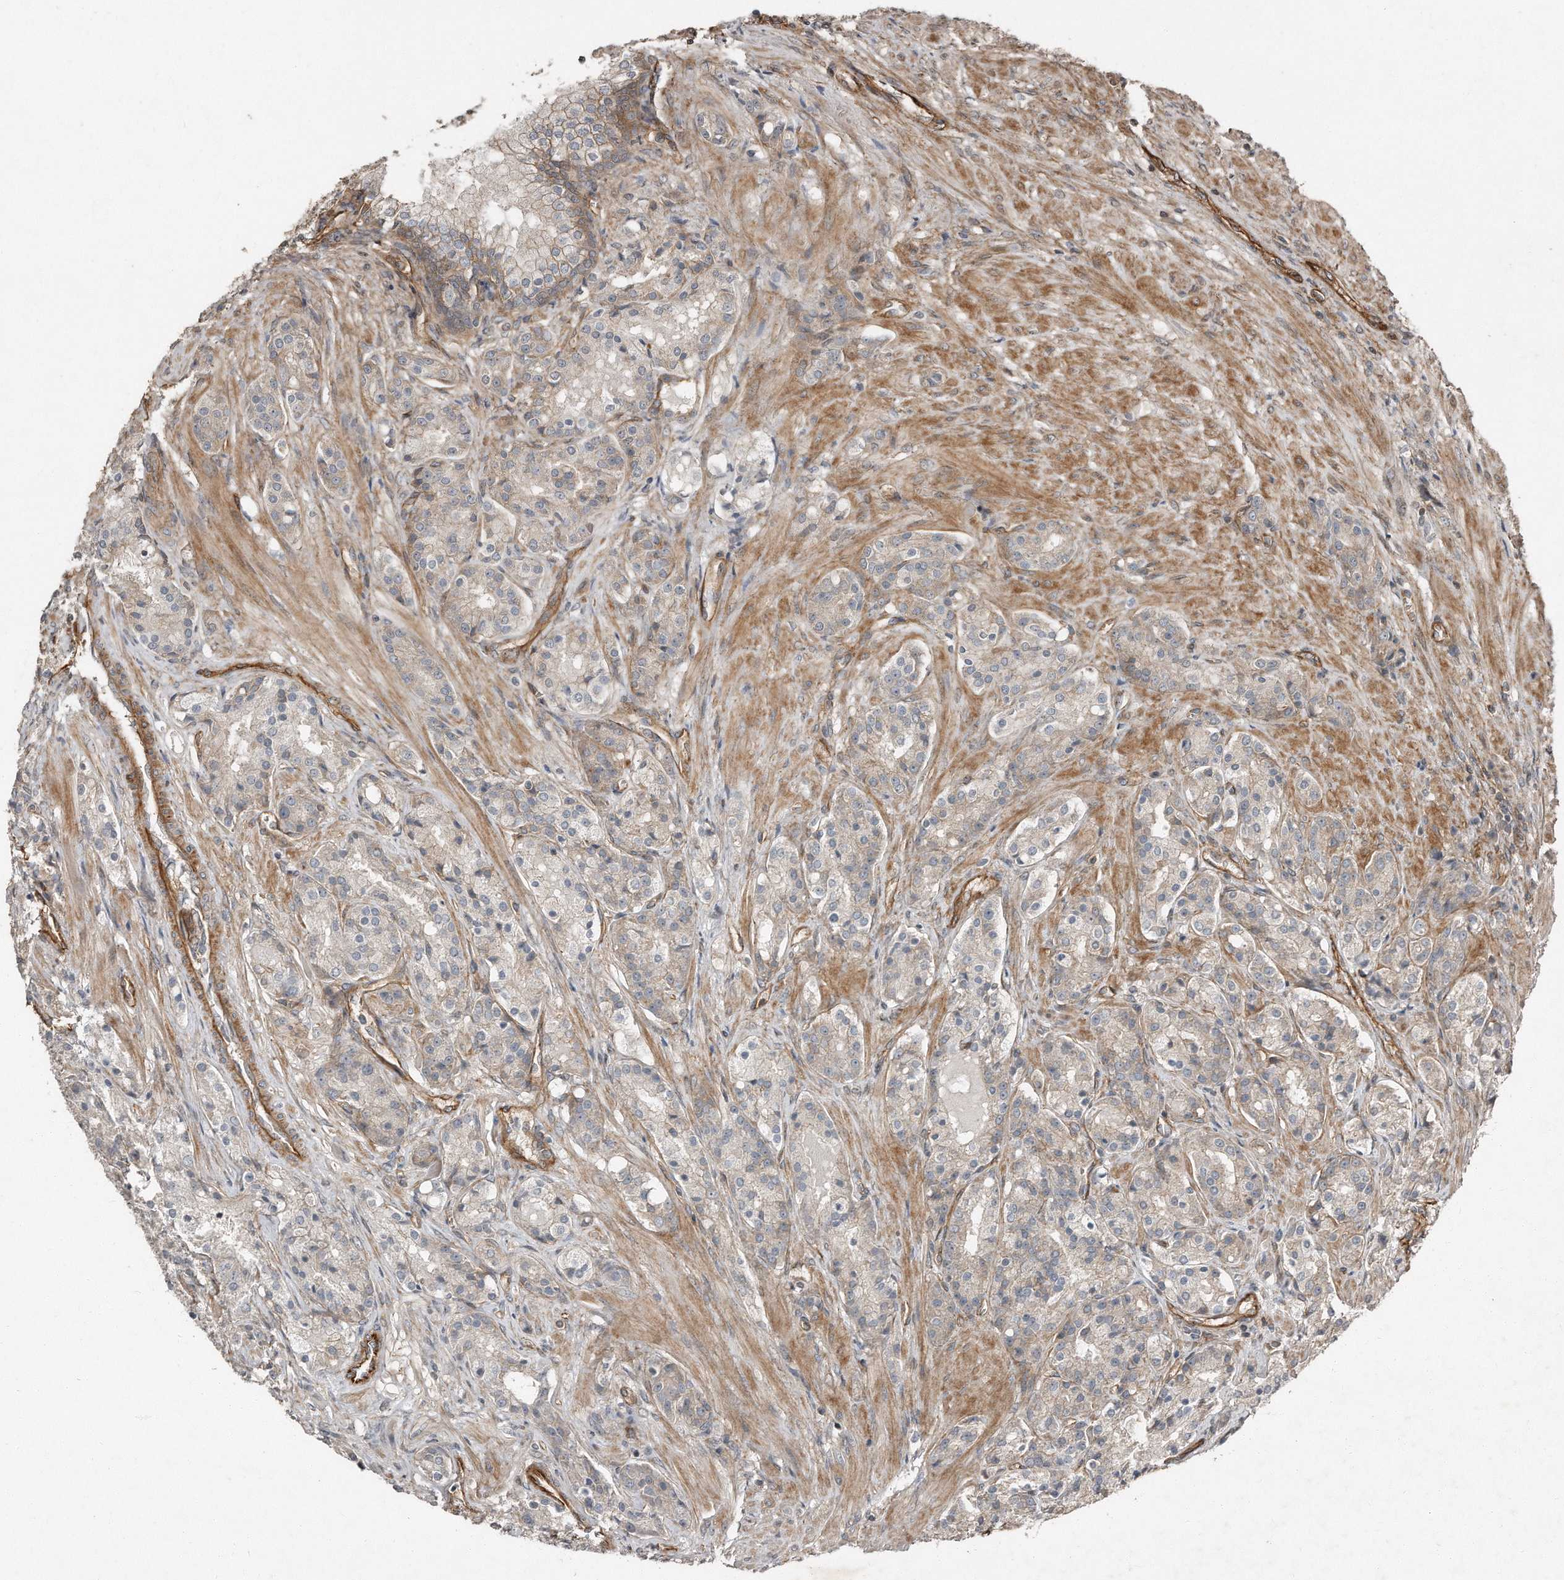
{"staining": {"intensity": "weak", "quantity": "25%-75%", "location": "cytoplasmic/membranous"}, "tissue": "prostate cancer", "cell_type": "Tumor cells", "image_type": "cancer", "snomed": [{"axis": "morphology", "description": "Adenocarcinoma, High grade"}, {"axis": "topography", "description": "Prostate"}], "caption": "Weak cytoplasmic/membranous protein positivity is identified in approximately 25%-75% of tumor cells in high-grade adenocarcinoma (prostate). (Stains: DAB (3,3'-diaminobenzidine) in brown, nuclei in blue, Microscopy: brightfield microscopy at high magnification).", "gene": "SNAP47", "patient": {"sex": "male", "age": 60}}